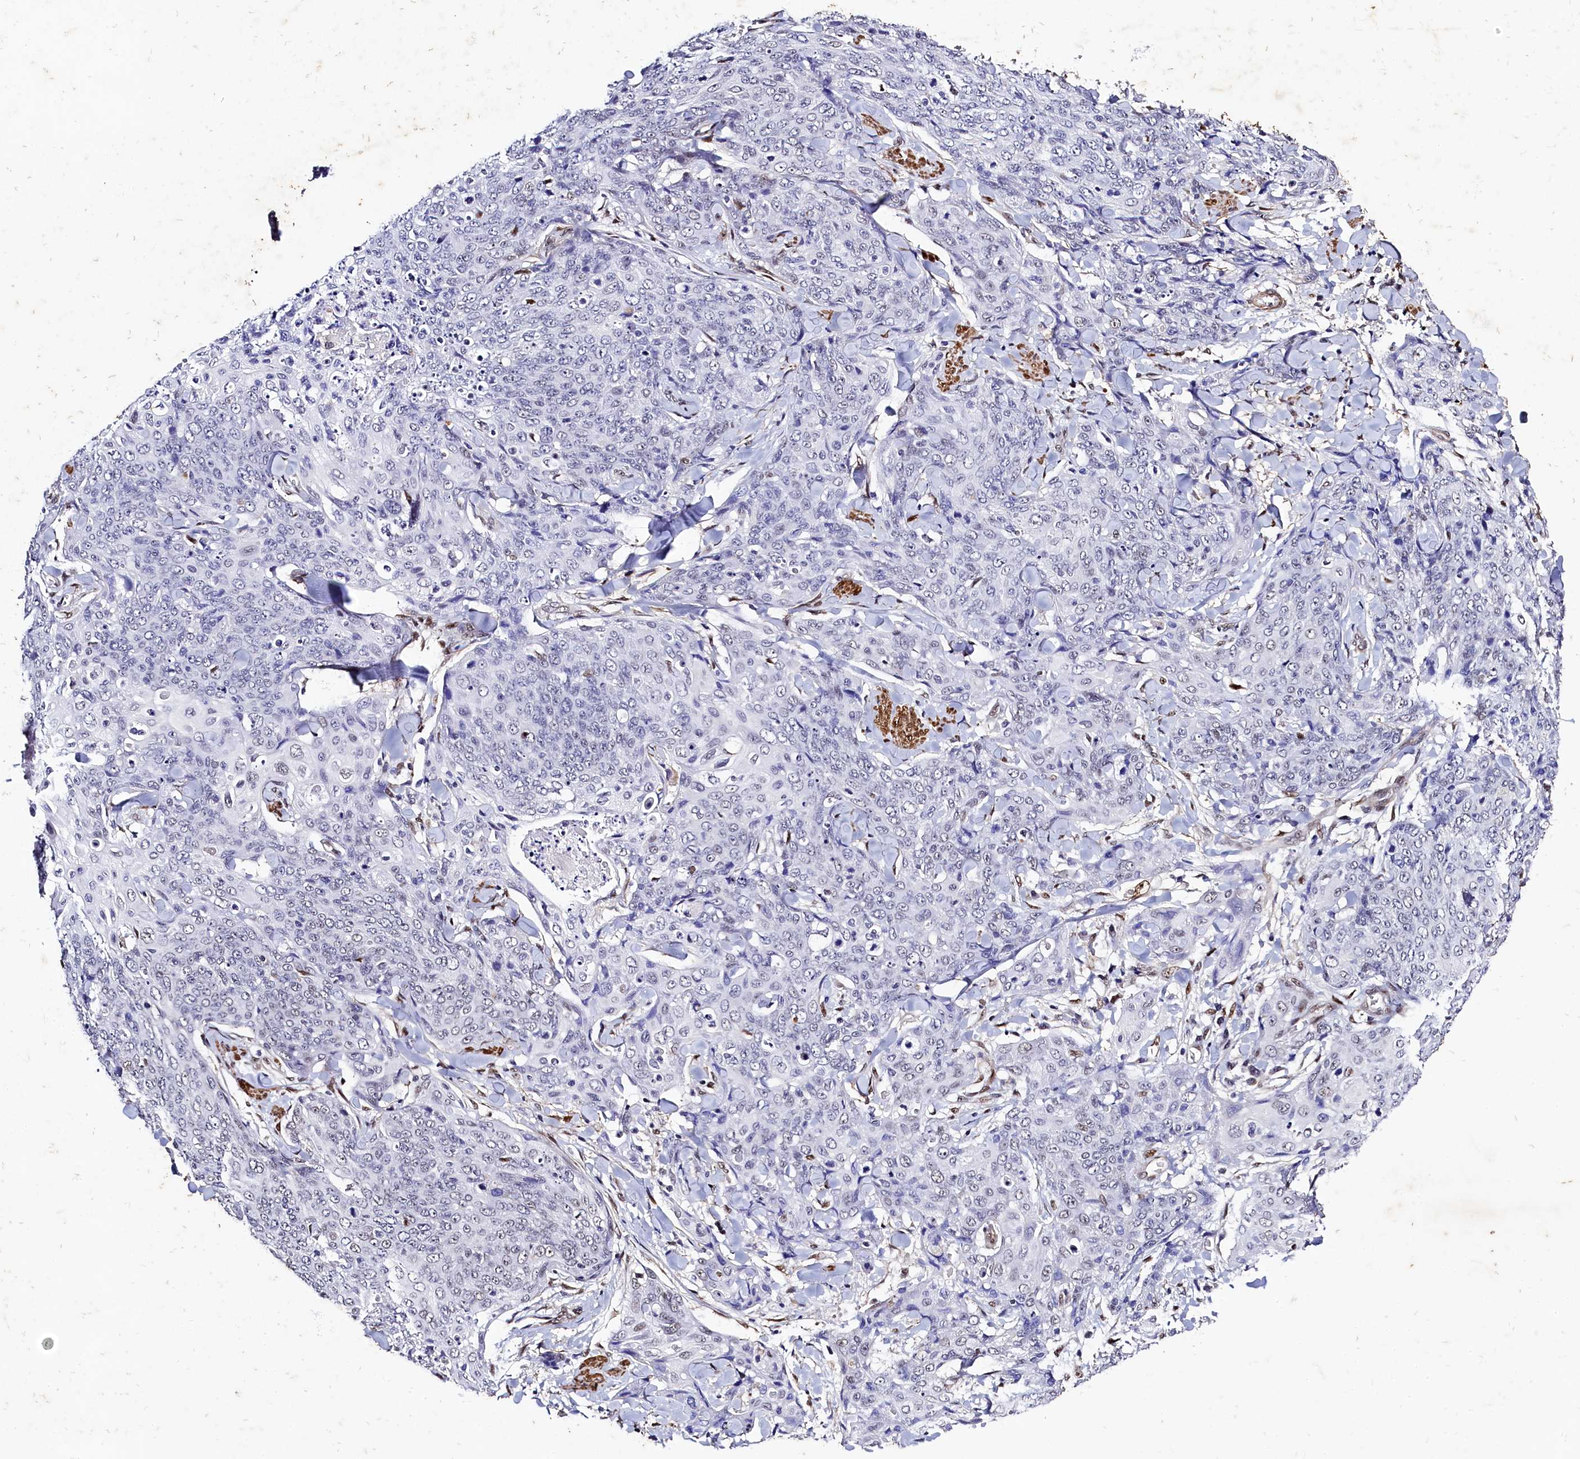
{"staining": {"intensity": "negative", "quantity": "none", "location": "none"}, "tissue": "skin cancer", "cell_type": "Tumor cells", "image_type": "cancer", "snomed": [{"axis": "morphology", "description": "Squamous cell carcinoma, NOS"}, {"axis": "topography", "description": "Skin"}, {"axis": "topography", "description": "Vulva"}], "caption": "Squamous cell carcinoma (skin) stained for a protein using immunohistochemistry displays no expression tumor cells.", "gene": "SAMD10", "patient": {"sex": "female", "age": 85}}